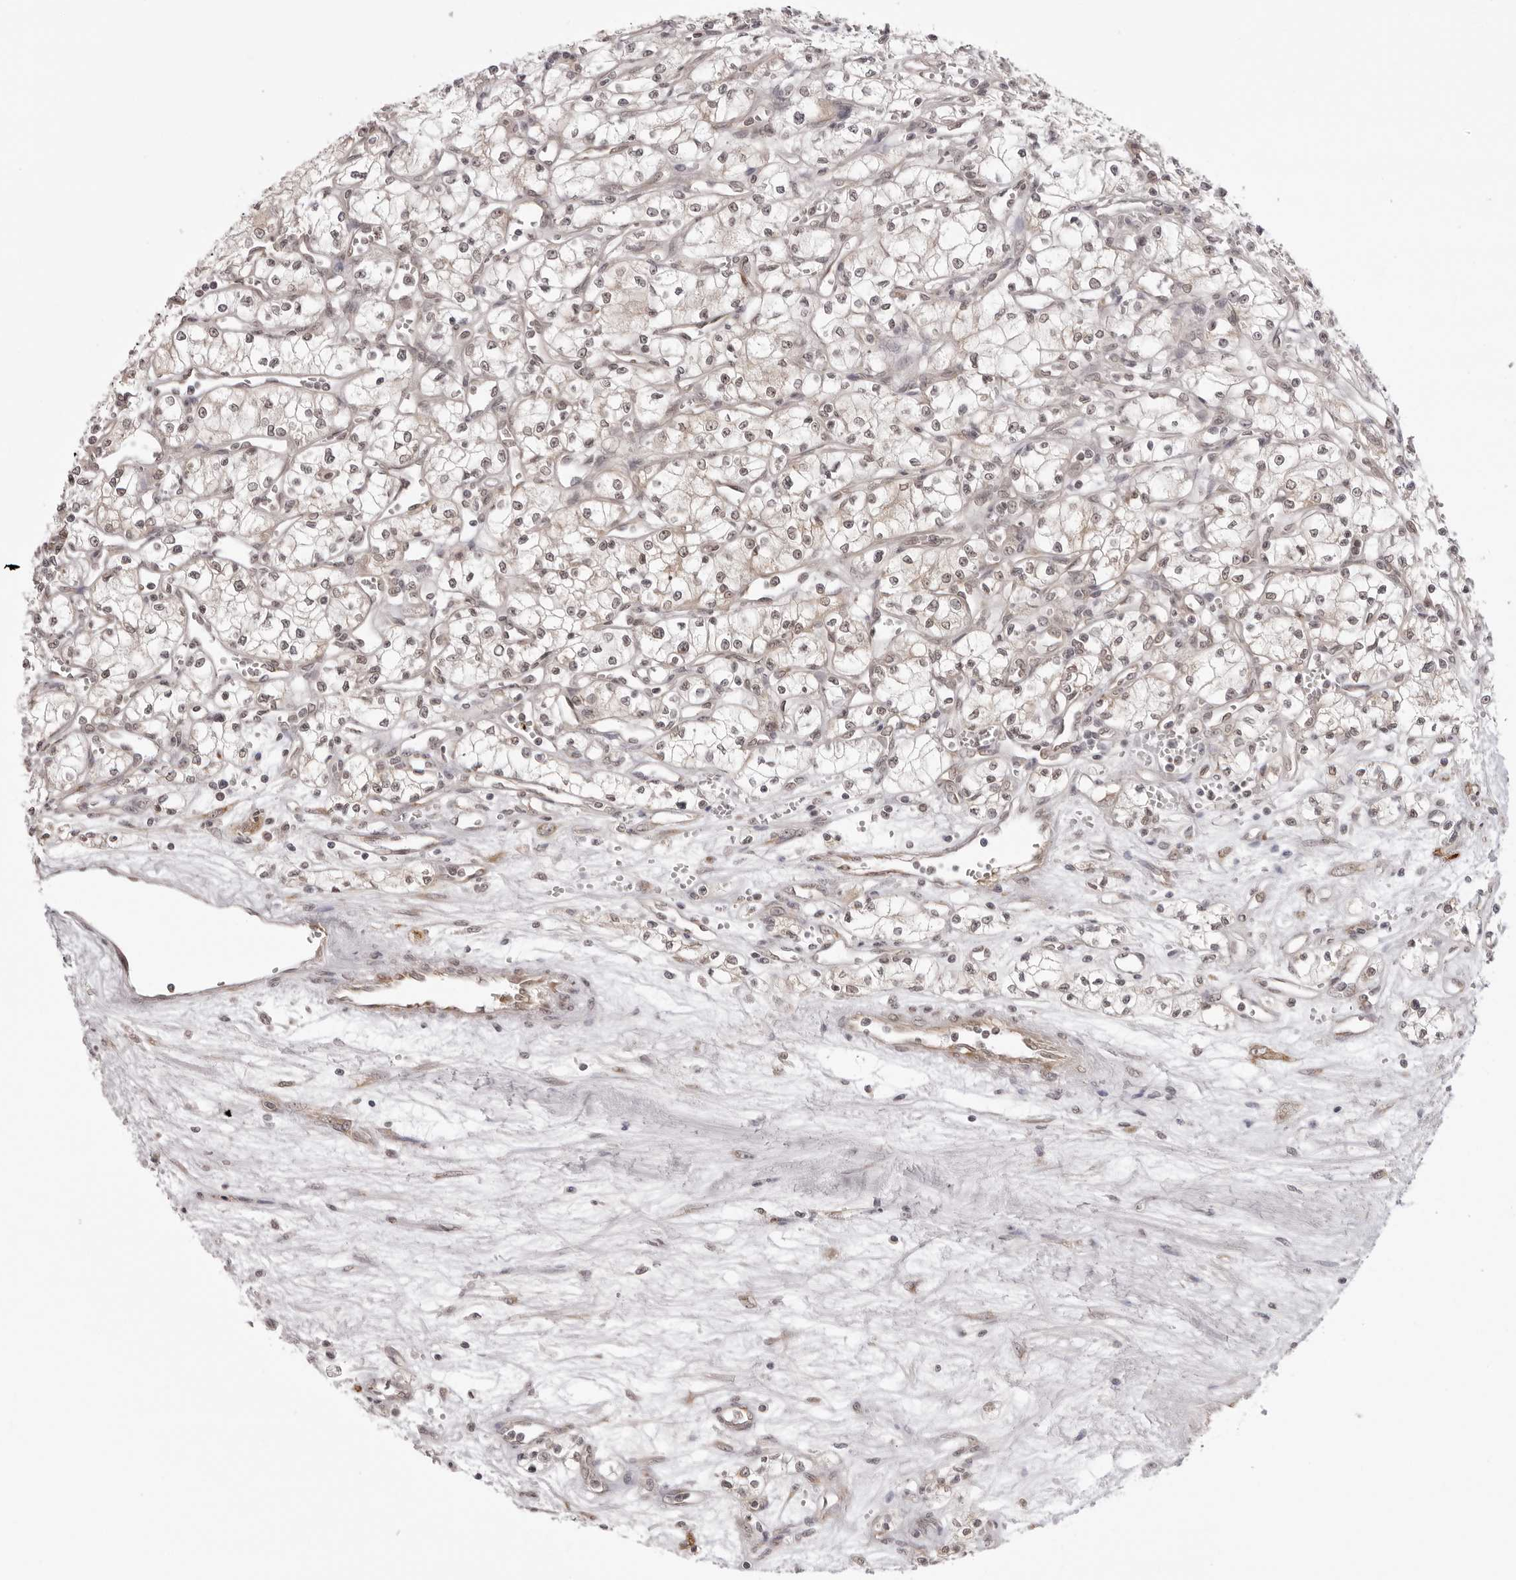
{"staining": {"intensity": "weak", "quantity": "<25%", "location": "nuclear"}, "tissue": "renal cancer", "cell_type": "Tumor cells", "image_type": "cancer", "snomed": [{"axis": "morphology", "description": "Adenocarcinoma, NOS"}, {"axis": "topography", "description": "Kidney"}], "caption": "Adenocarcinoma (renal) stained for a protein using immunohistochemistry demonstrates no staining tumor cells.", "gene": "ZC3H11A", "patient": {"sex": "male", "age": 59}}